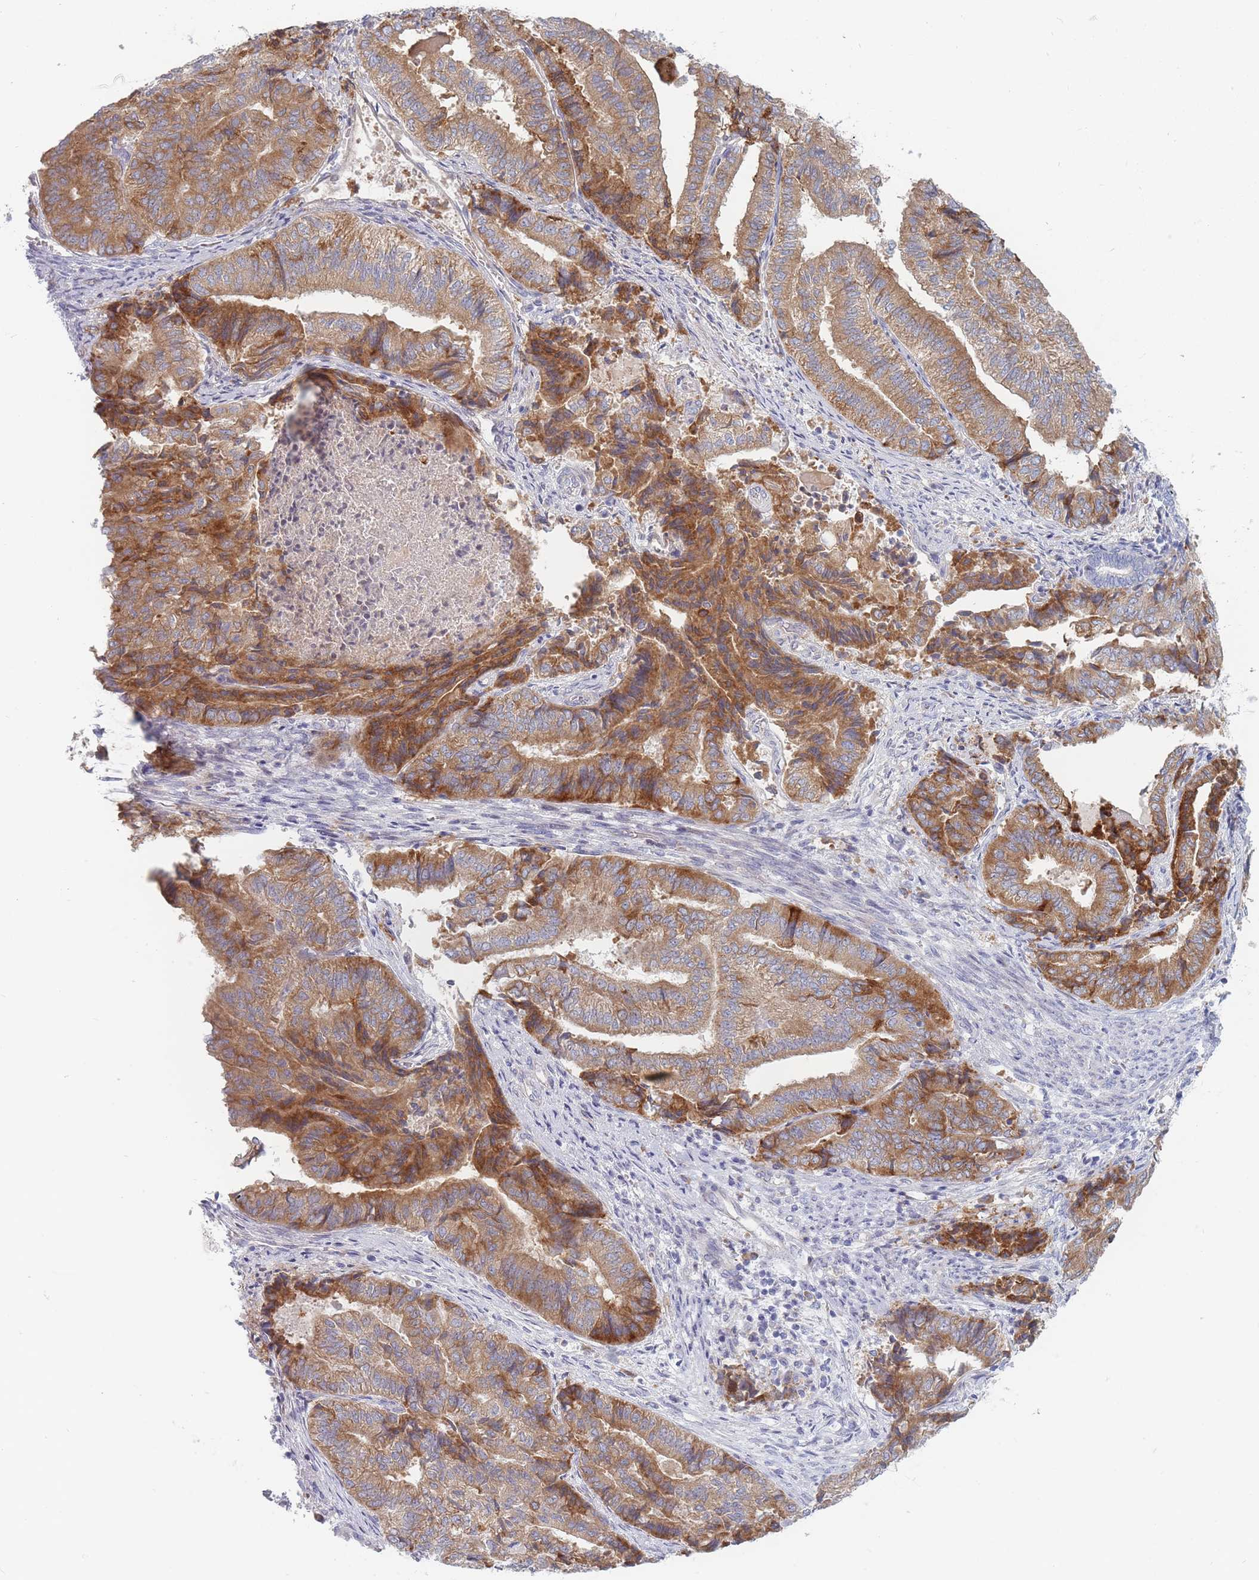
{"staining": {"intensity": "moderate", "quantity": ">75%", "location": "cytoplasmic/membranous"}, "tissue": "endometrial cancer", "cell_type": "Tumor cells", "image_type": "cancer", "snomed": [{"axis": "morphology", "description": "Adenocarcinoma, NOS"}, {"axis": "topography", "description": "Endometrium"}], "caption": "Immunohistochemical staining of endometrial adenocarcinoma displays medium levels of moderate cytoplasmic/membranous protein expression in about >75% of tumor cells. The staining was performed using DAB (3,3'-diaminobenzidine) to visualize the protein expression in brown, while the nuclei were stained in blue with hematoxylin (Magnification: 20x).", "gene": "SPATS1", "patient": {"sex": "female", "age": 80}}